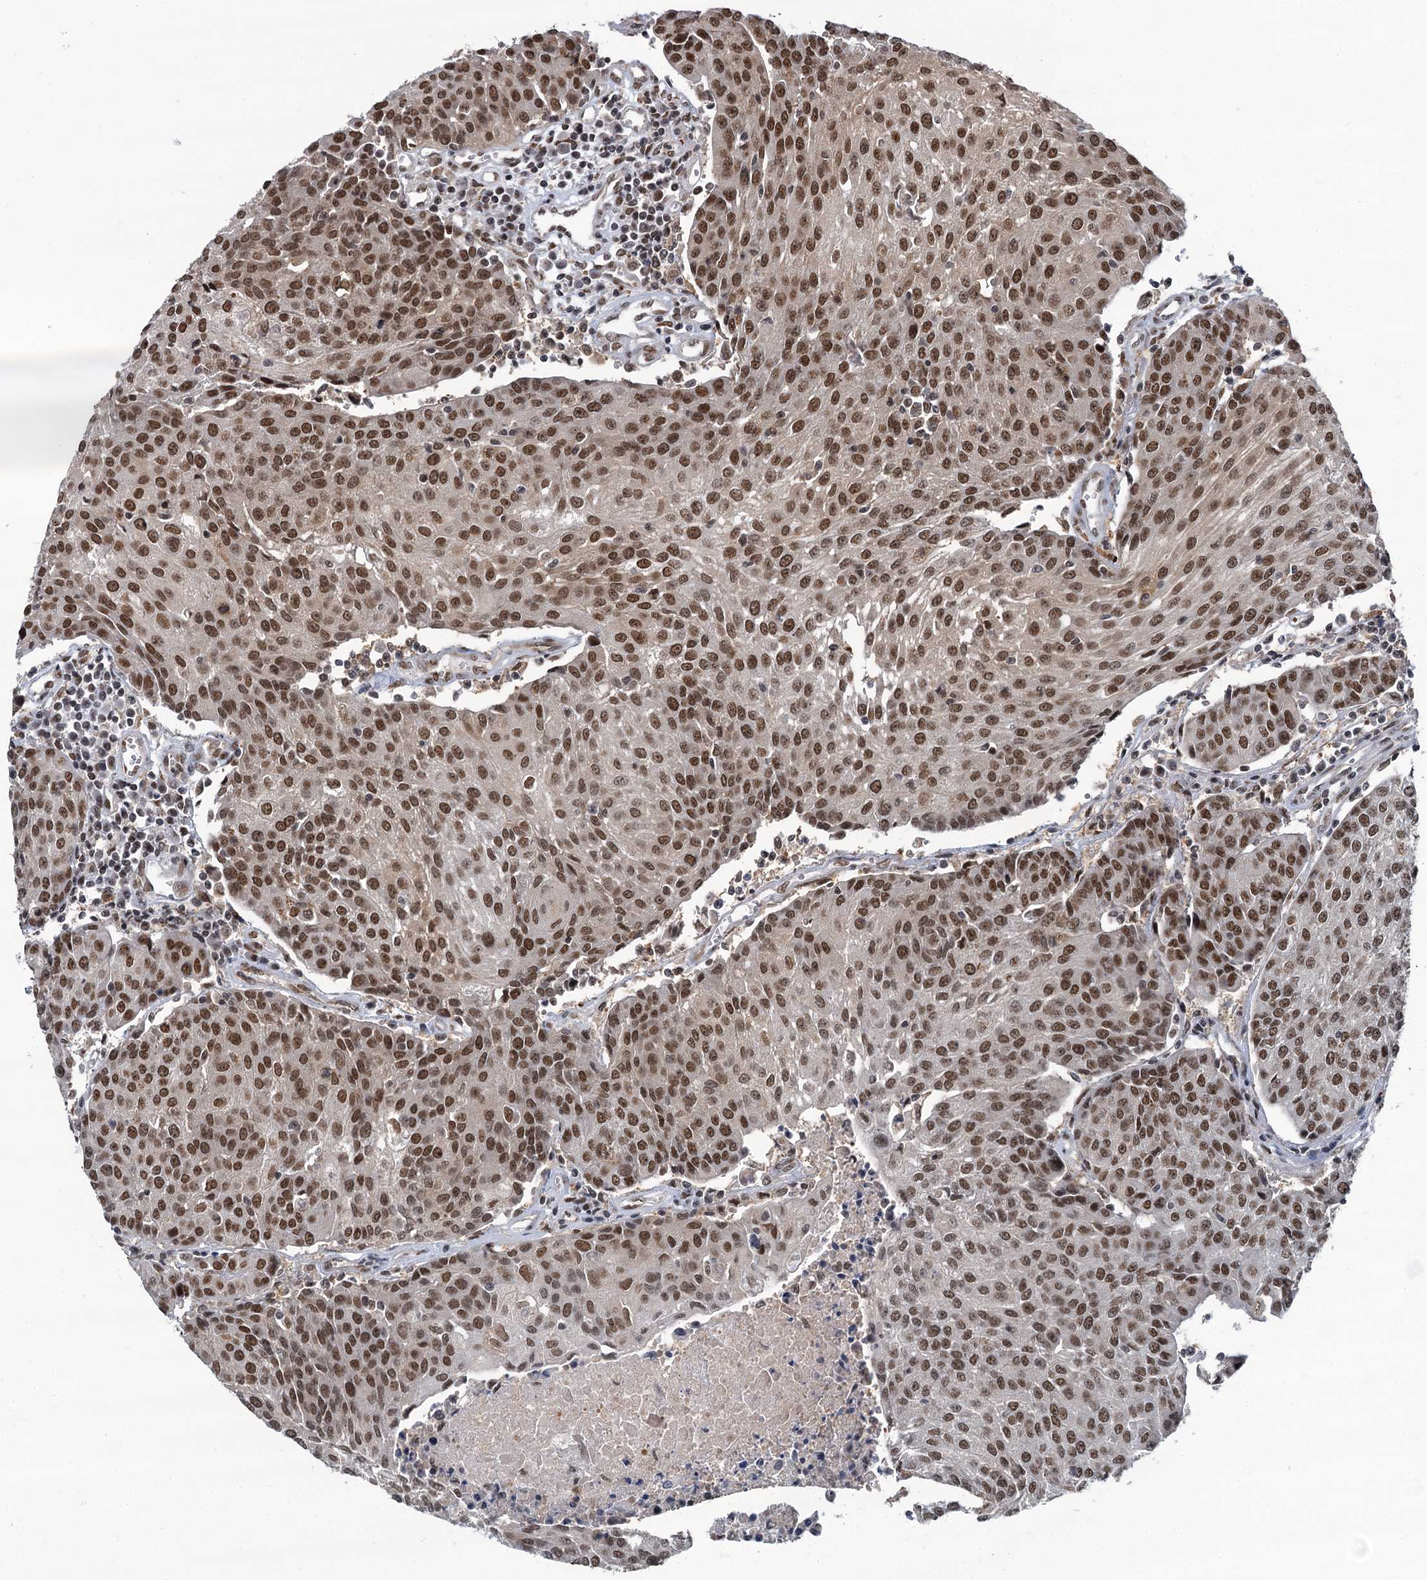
{"staining": {"intensity": "strong", "quantity": ">75%", "location": "nuclear"}, "tissue": "urothelial cancer", "cell_type": "Tumor cells", "image_type": "cancer", "snomed": [{"axis": "morphology", "description": "Urothelial carcinoma, High grade"}, {"axis": "topography", "description": "Urinary bladder"}], "caption": "This is a micrograph of immunohistochemistry staining of urothelial cancer, which shows strong staining in the nuclear of tumor cells.", "gene": "PPHLN1", "patient": {"sex": "female", "age": 85}}